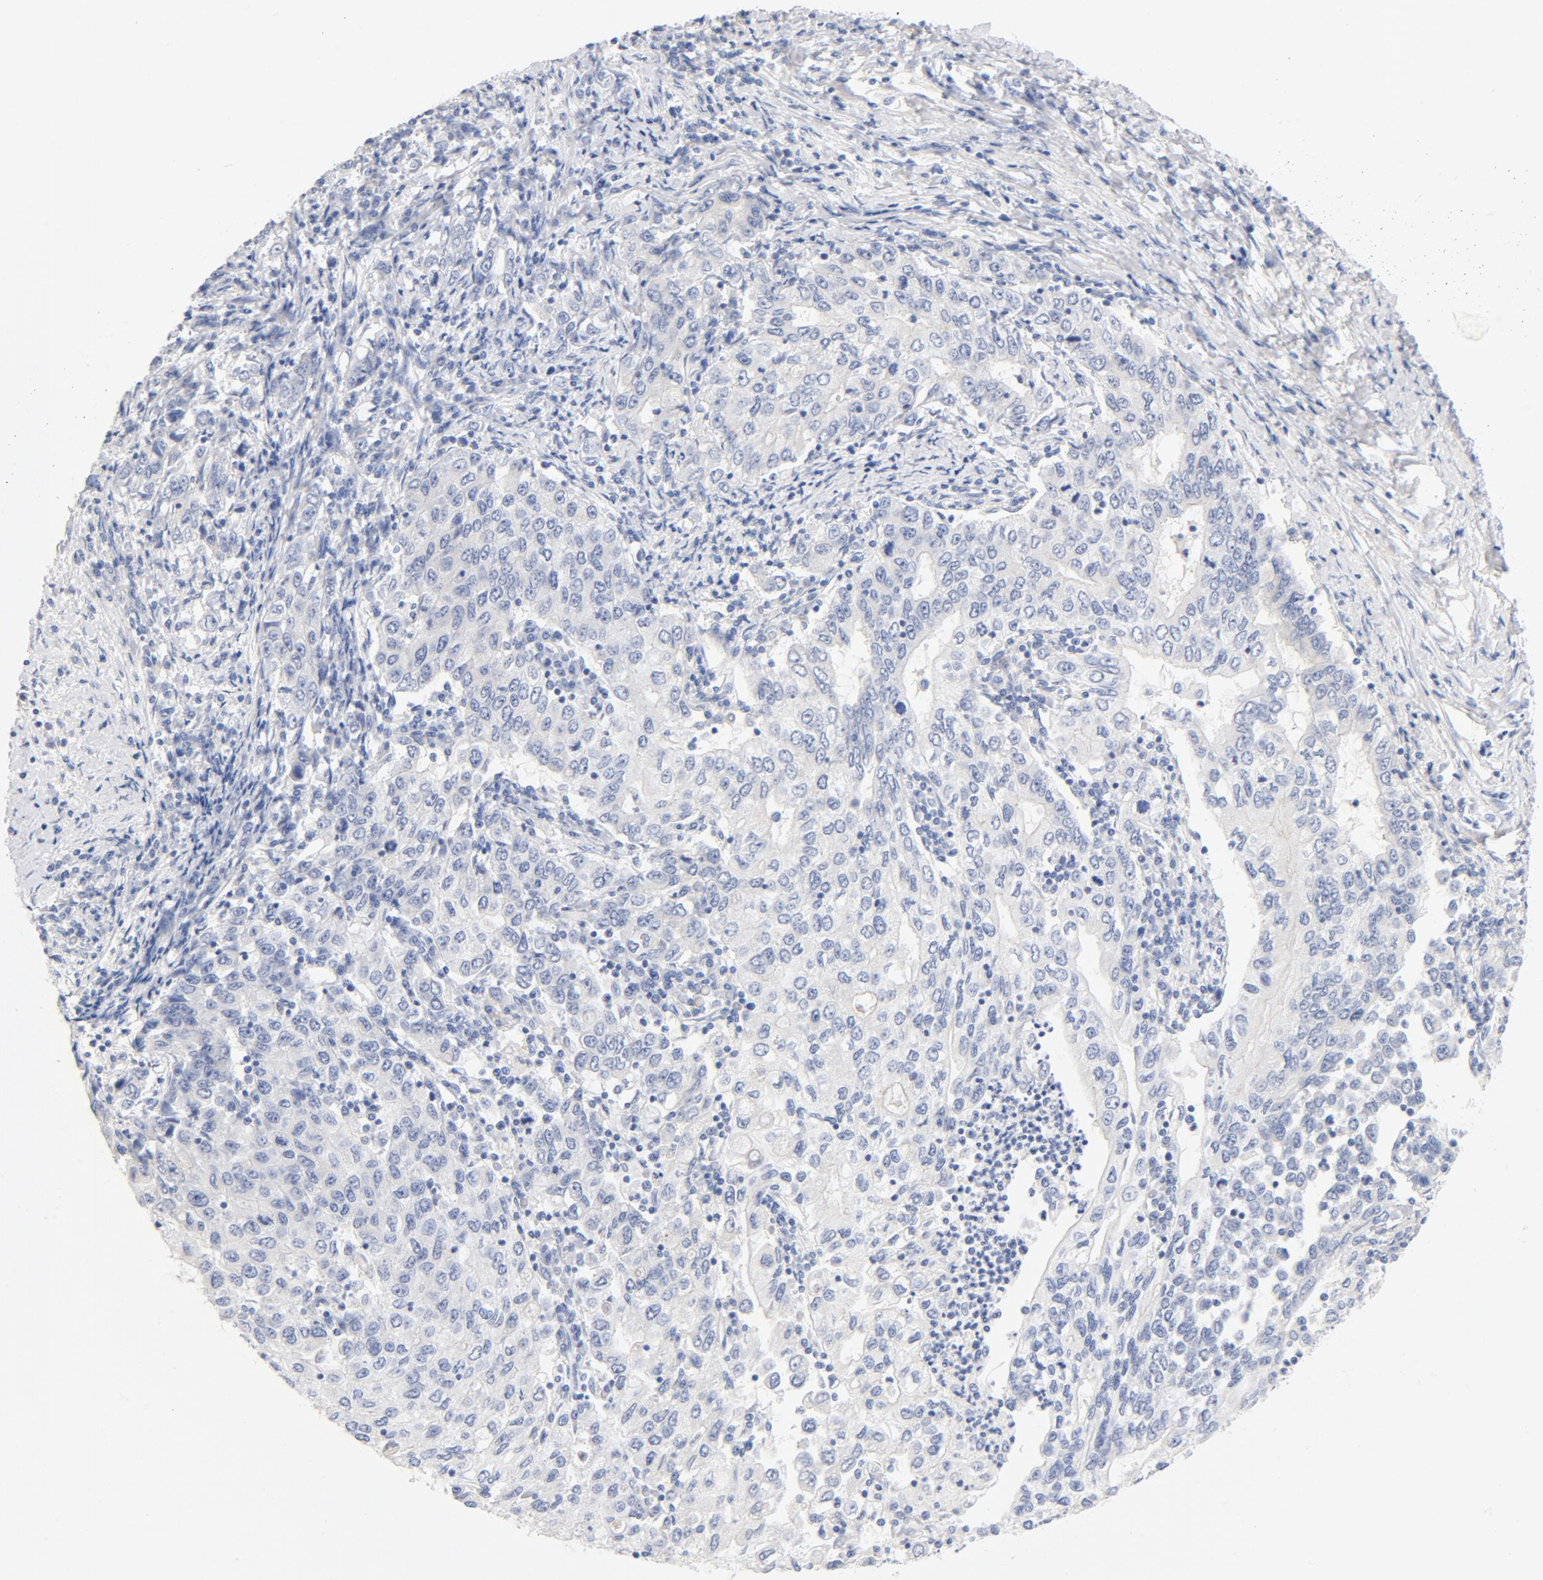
{"staining": {"intensity": "negative", "quantity": "none", "location": "none"}, "tissue": "stomach cancer", "cell_type": "Tumor cells", "image_type": "cancer", "snomed": [{"axis": "morphology", "description": "Adenocarcinoma, NOS"}, {"axis": "topography", "description": "Stomach, lower"}], "caption": "An immunohistochemistry image of stomach adenocarcinoma is shown. There is no staining in tumor cells of stomach adenocarcinoma.", "gene": "HOMER1", "patient": {"sex": "female", "age": 72}}